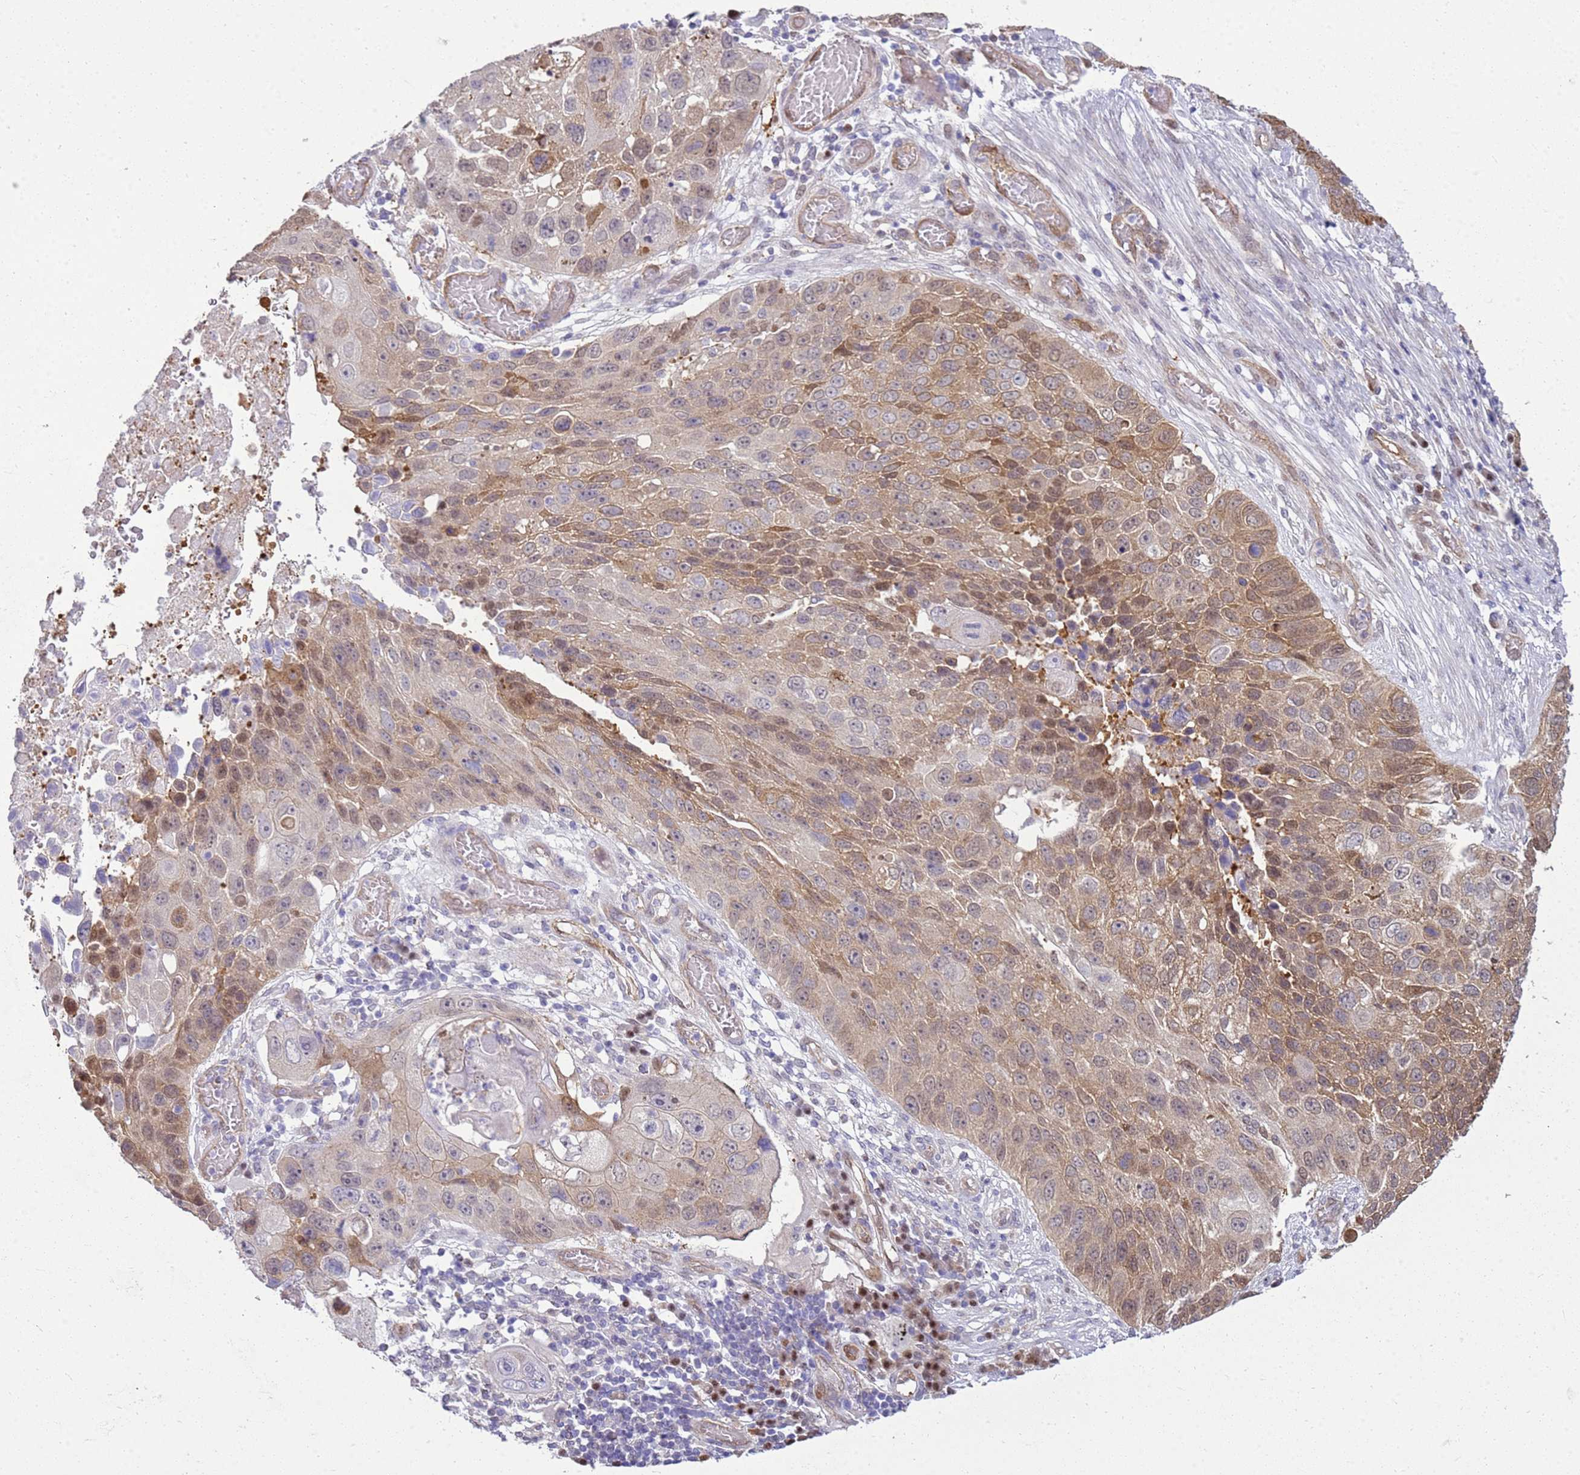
{"staining": {"intensity": "weak", "quantity": "25%-75%", "location": "cytoplasmic/membranous,nuclear"}, "tissue": "lung cancer", "cell_type": "Tumor cells", "image_type": "cancer", "snomed": [{"axis": "morphology", "description": "Squamous cell carcinoma, NOS"}, {"axis": "topography", "description": "Lung"}], "caption": "Lung cancer was stained to show a protein in brown. There is low levels of weak cytoplasmic/membranous and nuclear staining in approximately 25%-75% of tumor cells.", "gene": "YWHAE", "patient": {"sex": "male", "age": 61}}